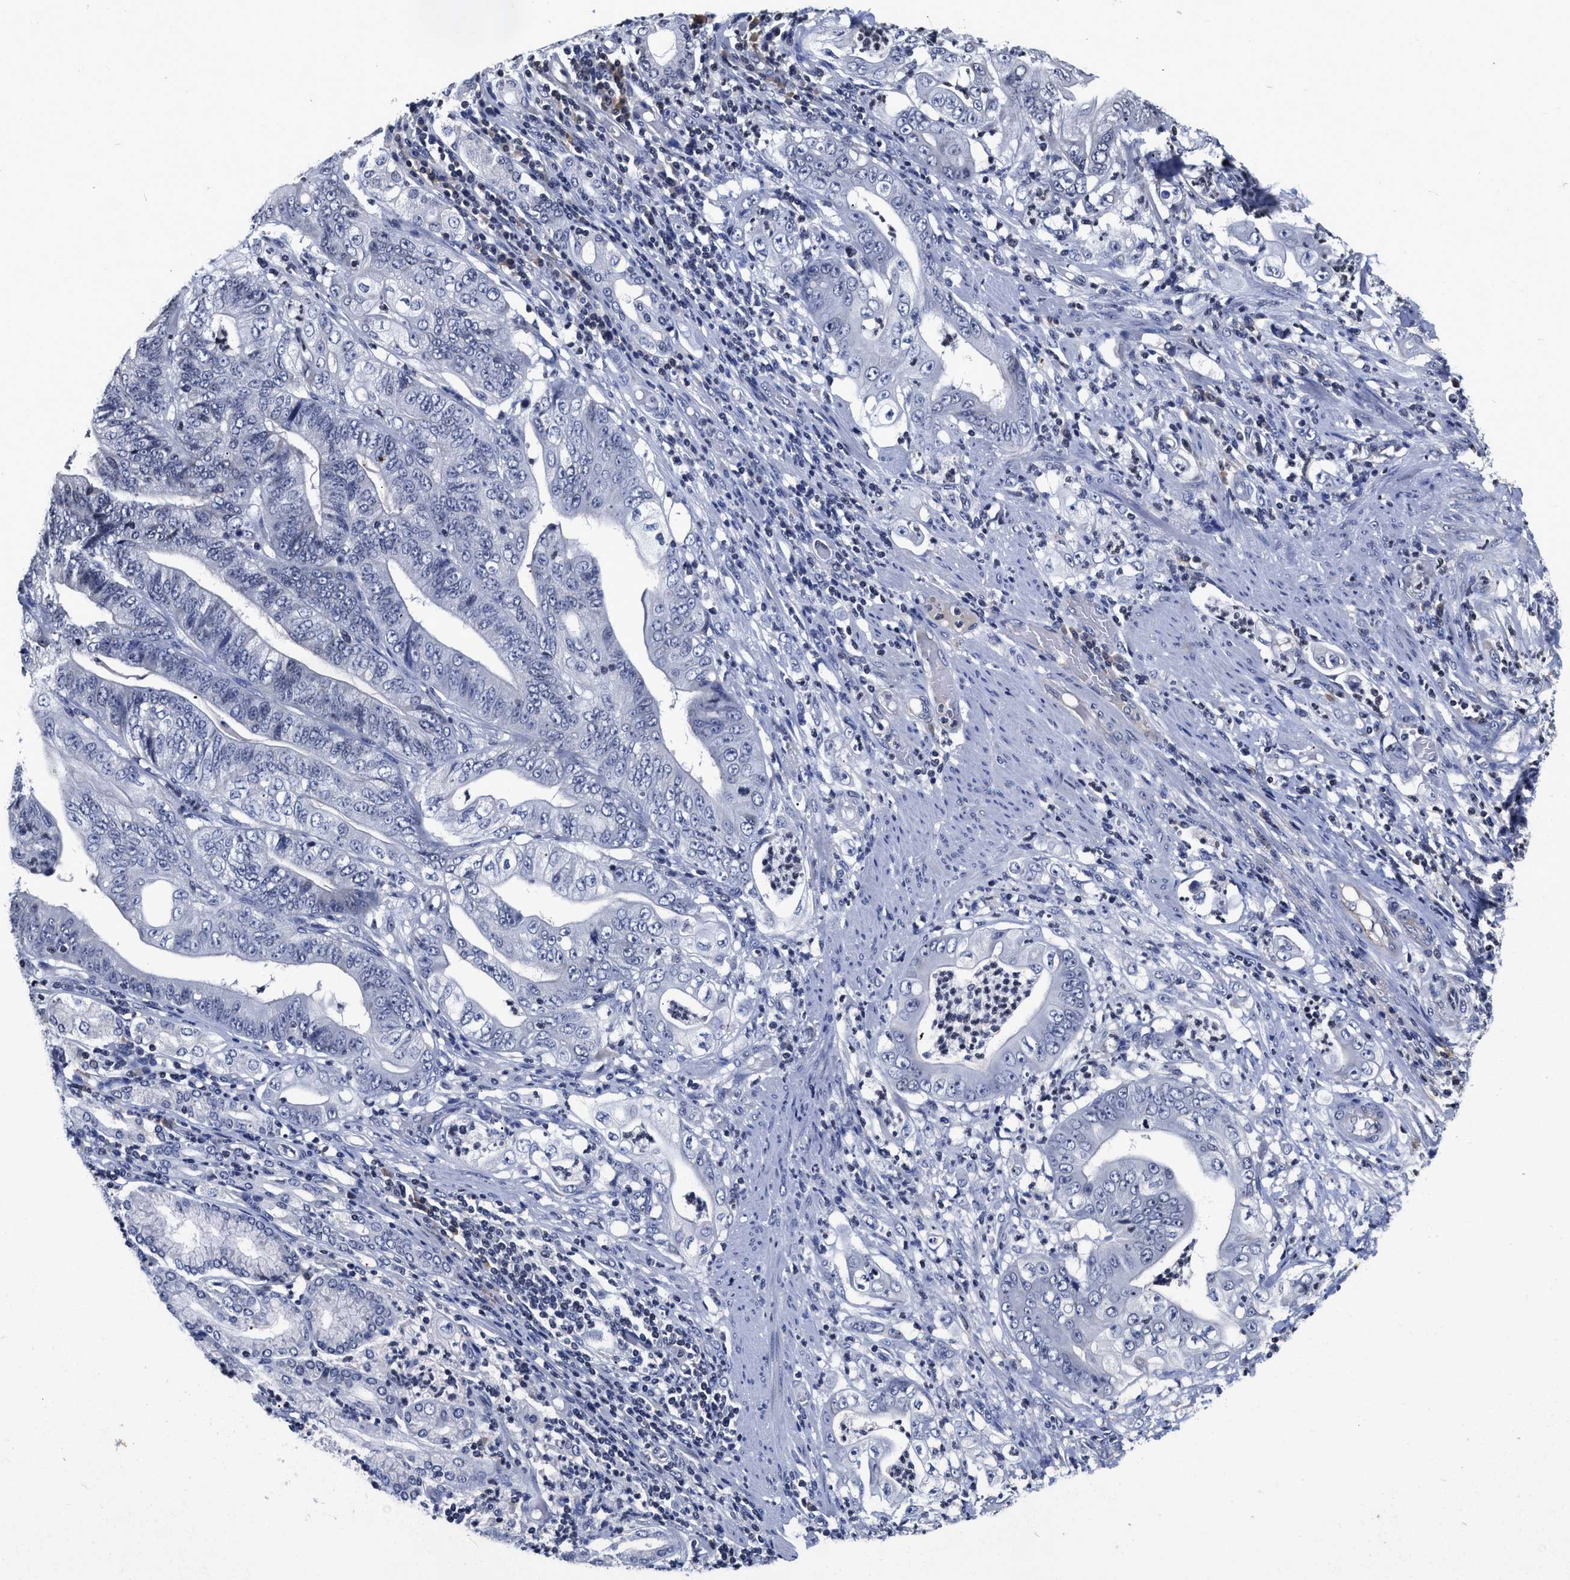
{"staining": {"intensity": "negative", "quantity": "none", "location": "none"}, "tissue": "stomach cancer", "cell_type": "Tumor cells", "image_type": "cancer", "snomed": [{"axis": "morphology", "description": "Adenocarcinoma, NOS"}, {"axis": "topography", "description": "Stomach"}], "caption": "Adenocarcinoma (stomach) was stained to show a protein in brown. There is no significant expression in tumor cells.", "gene": "FBLN2", "patient": {"sex": "female", "age": 73}}